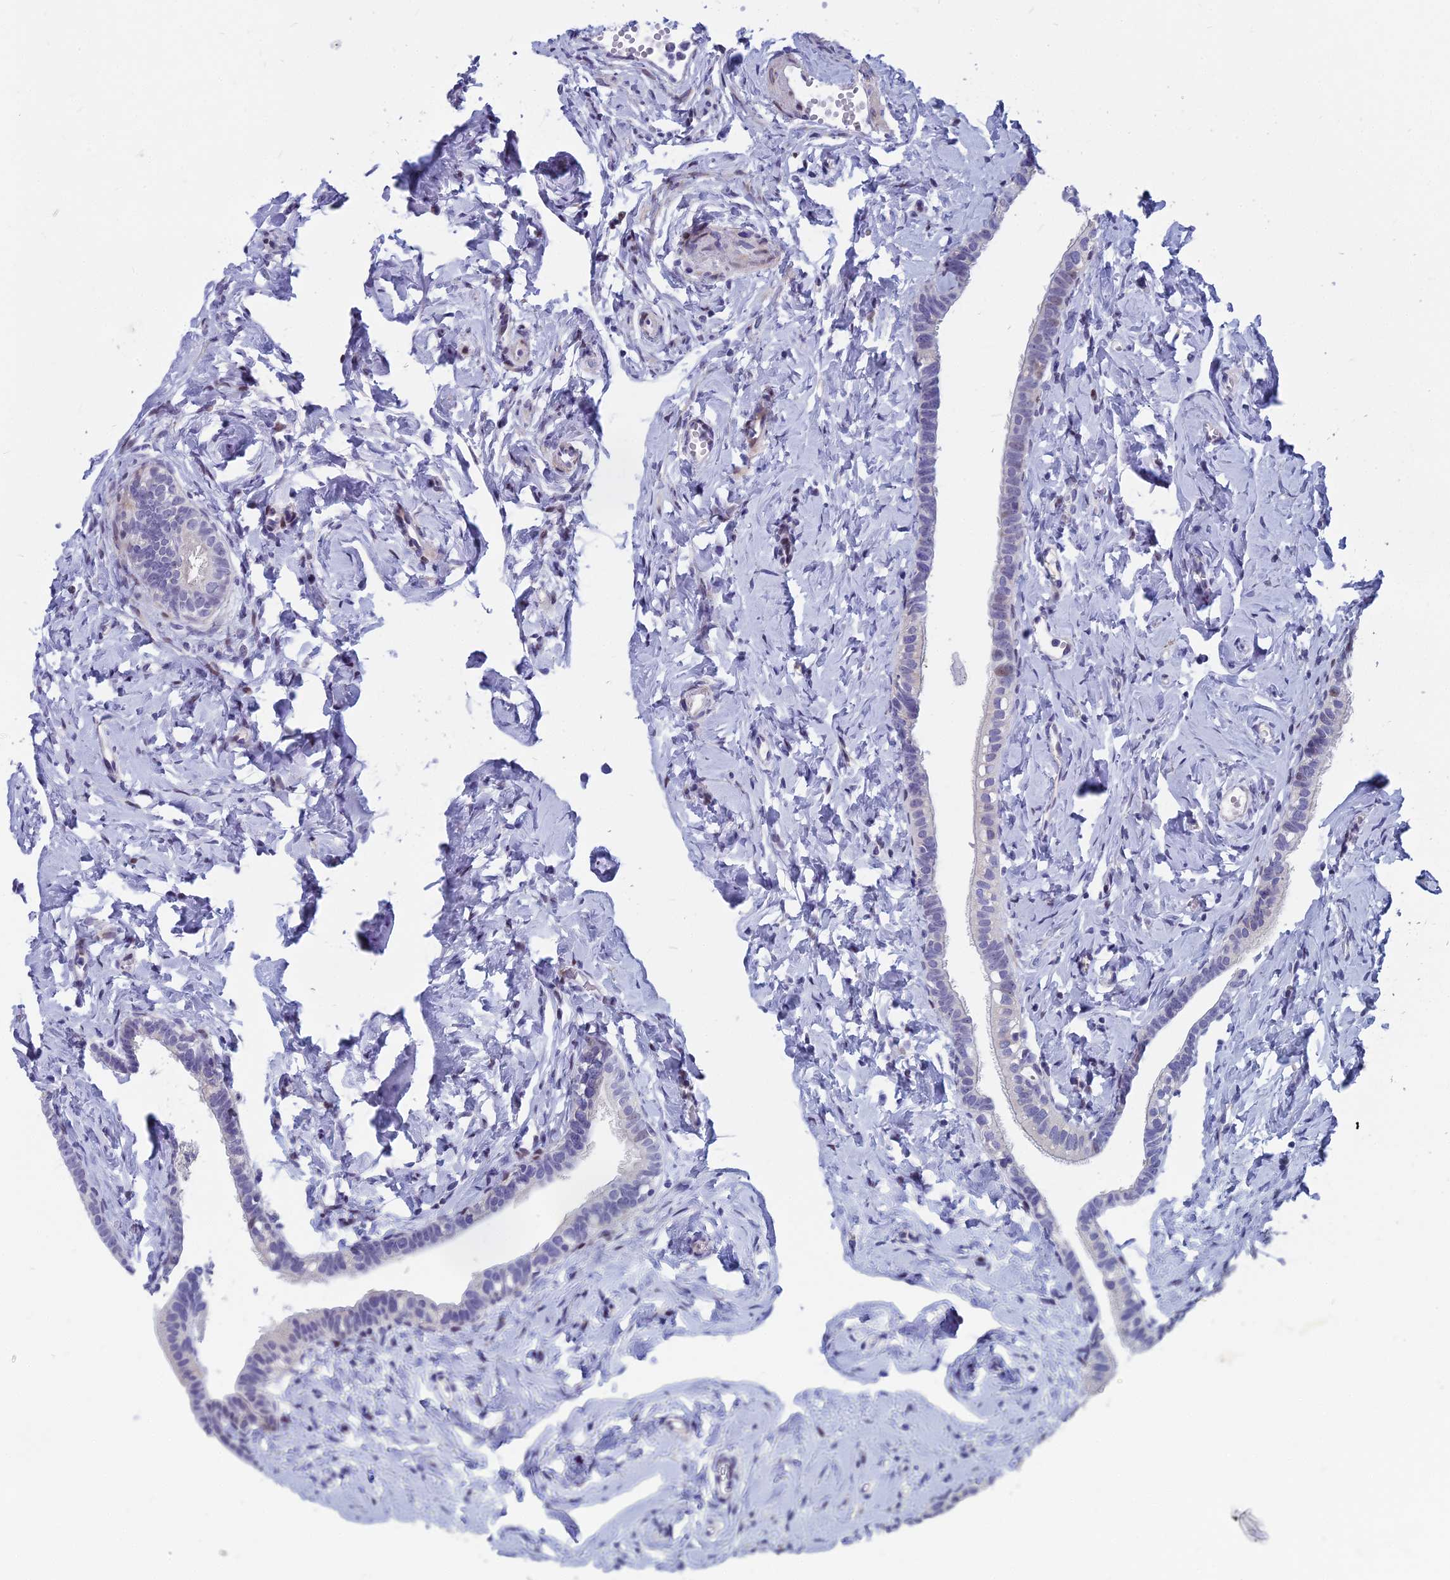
{"staining": {"intensity": "negative", "quantity": "none", "location": "none"}, "tissue": "fallopian tube", "cell_type": "Glandular cells", "image_type": "normal", "snomed": [{"axis": "morphology", "description": "Normal tissue, NOS"}, {"axis": "topography", "description": "Fallopian tube"}], "caption": "Photomicrograph shows no protein expression in glandular cells of benign fallopian tube.", "gene": "MYBPC2", "patient": {"sex": "female", "age": 66}}